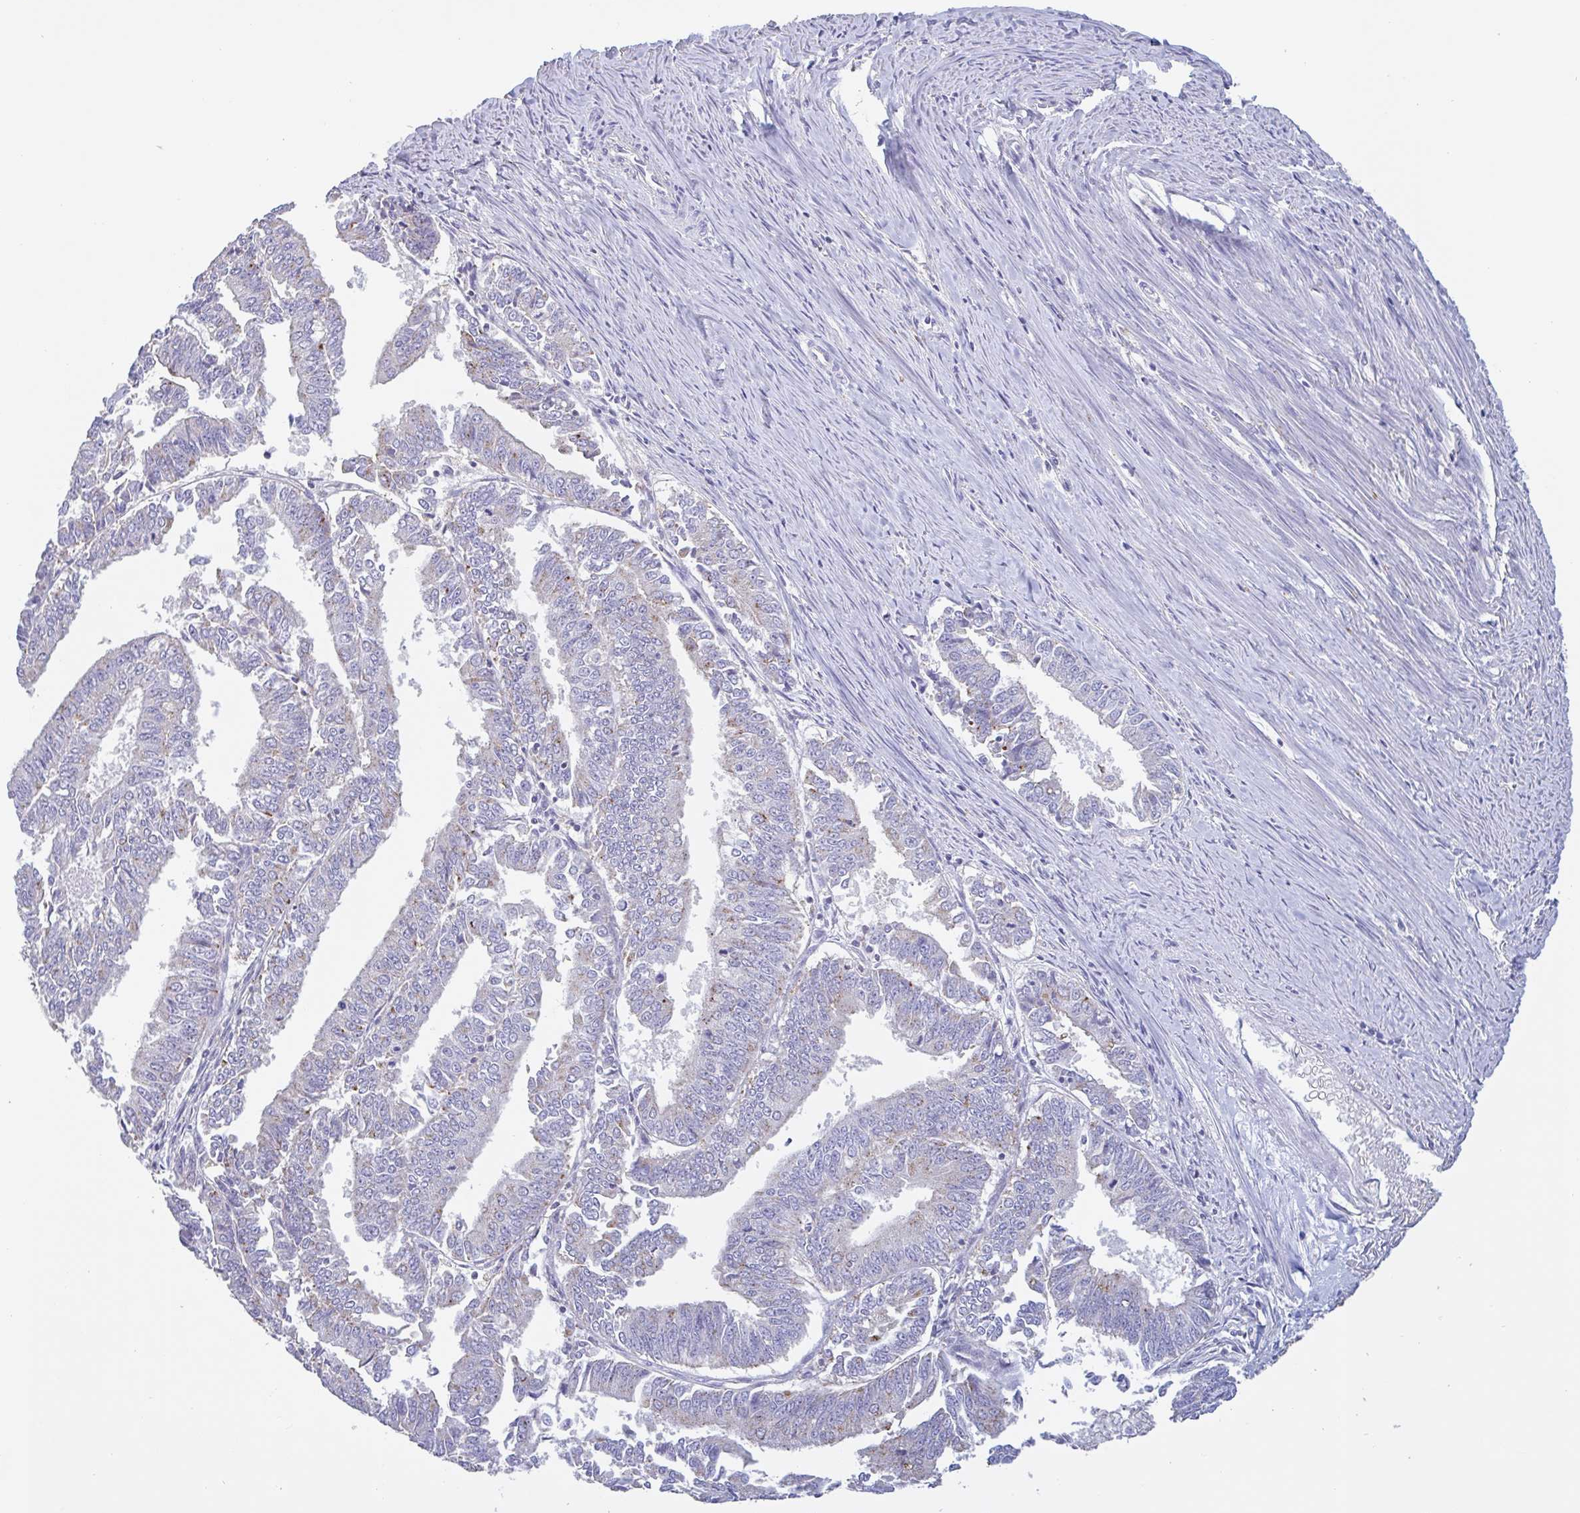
{"staining": {"intensity": "negative", "quantity": "none", "location": "none"}, "tissue": "endometrial cancer", "cell_type": "Tumor cells", "image_type": "cancer", "snomed": [{"axis": "morphology", "description": "Adenocarcinoma, NOS"}, {"axis": "topography", "description": "Endometrium"}], "caption": "Immunohistochemical staining of human endometrial adenocarcinoma shows no significant positivity in tumor cells.", "gene": "CHMP5", "patient": {"sex": "female", "age": 73}}